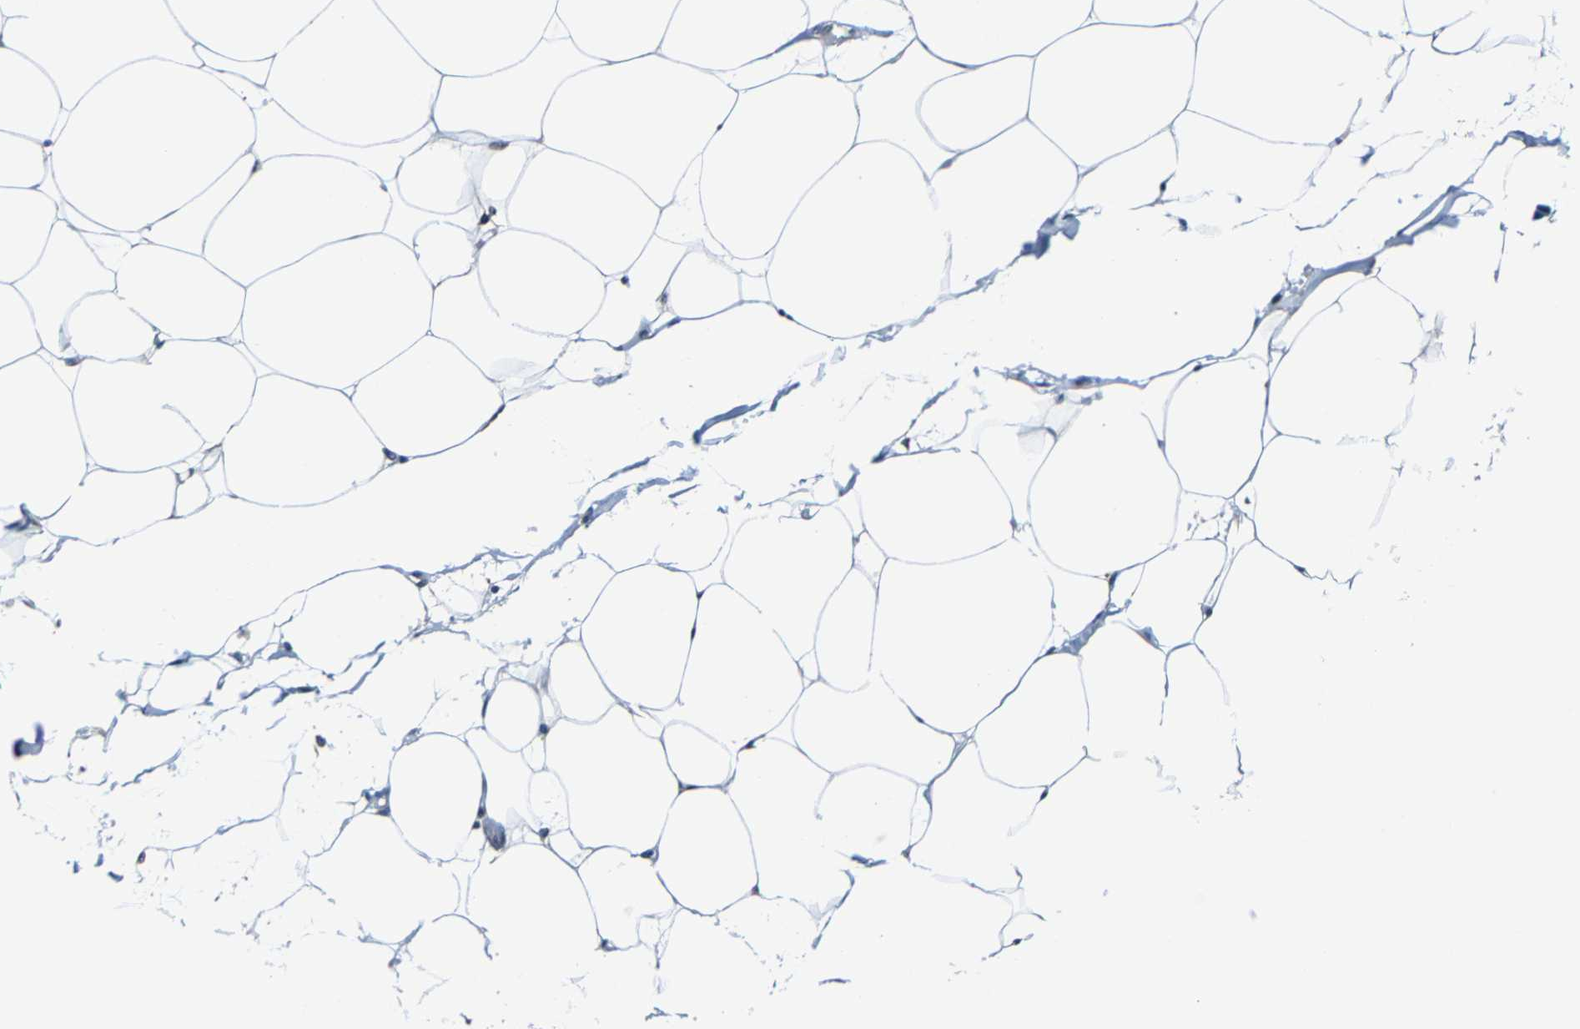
{"staining": {"intensity": "negative", "quantity": "none", "location": "none"}, "tissue": "adipose tissue", "cell_type": "Adipocytes", "image_type": "normal", "snomed": [{"axis": "morphology", "description": "Normal tissue, NOS"}, {"axis": "morphology", "description": "Adenocarcinoma, NOS"}, {"axis": "topography", "description": "Colon"}, {"axis": "topography", "description": "Peripheral nerve tissue"}], "caption": "Immunohistochemistry (IHC) of benign adipose tissue exhibits no staining in adipocytes. (Immunohistochemistry (IHC), brightfield microscopy, high magnification).", "gene": "METTL1", "patient": {"sex": "male", "age": 14}}